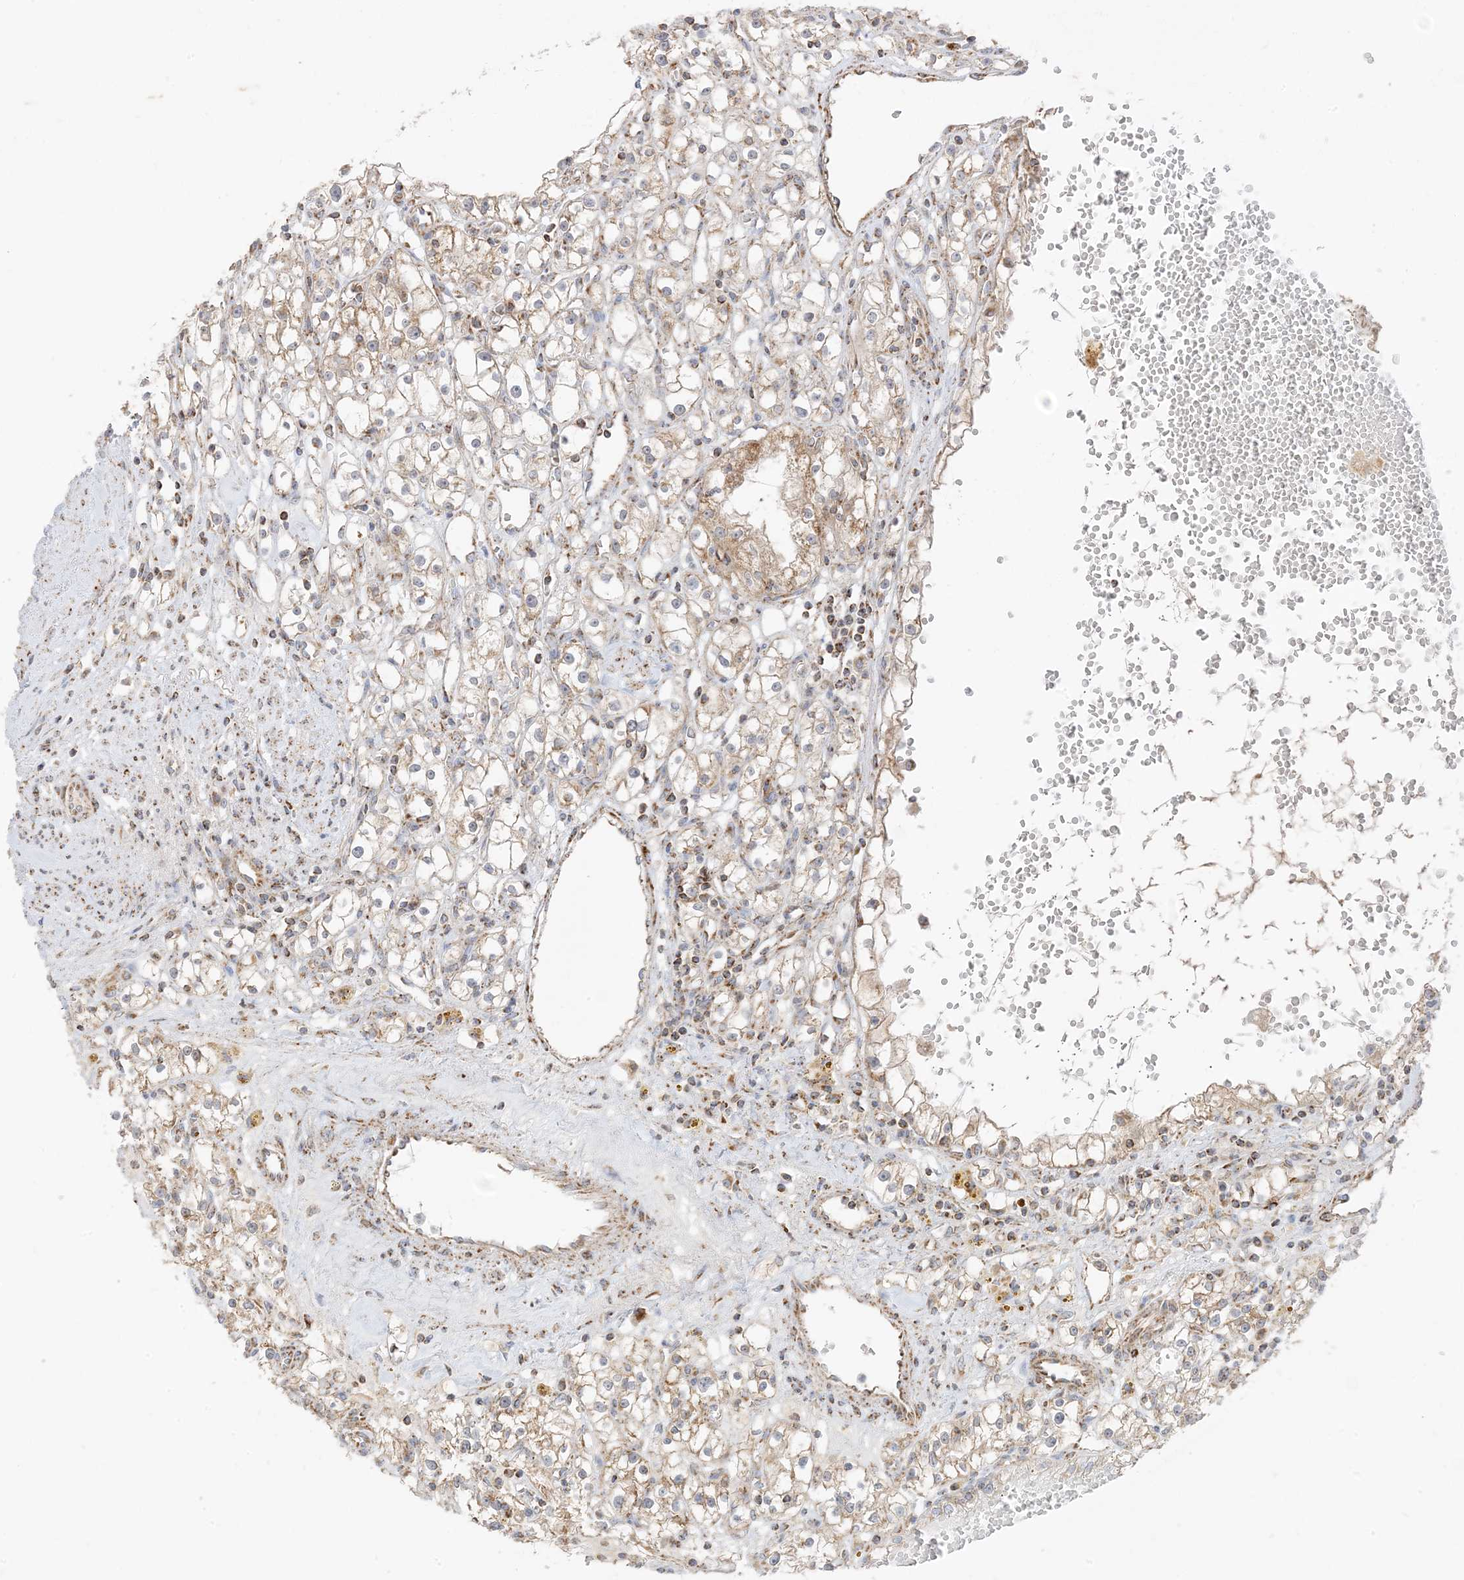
{"staining": {"intensity": "weak", "quantity": ">75%", "location": "cytoplasmic/membranous"}, "tissue": "renal cancer", "cell_type": "Tumor cells", "image_type": "cancer", "snomed": [{"axis": "morphology", "description": "Adenocarcinoma, NOS"}, {"axis": "topography", "description": "Kidney"}], "caption": "The micrograph shows staining of adenocarcinoma (renal), revealing weak cytoplasmic/membranous protein staining (brown color) within tumor cells. Nuclei are stained in blue.", "gene": "SLC25A12", "patient": {"sex": "male", "age": 56}}